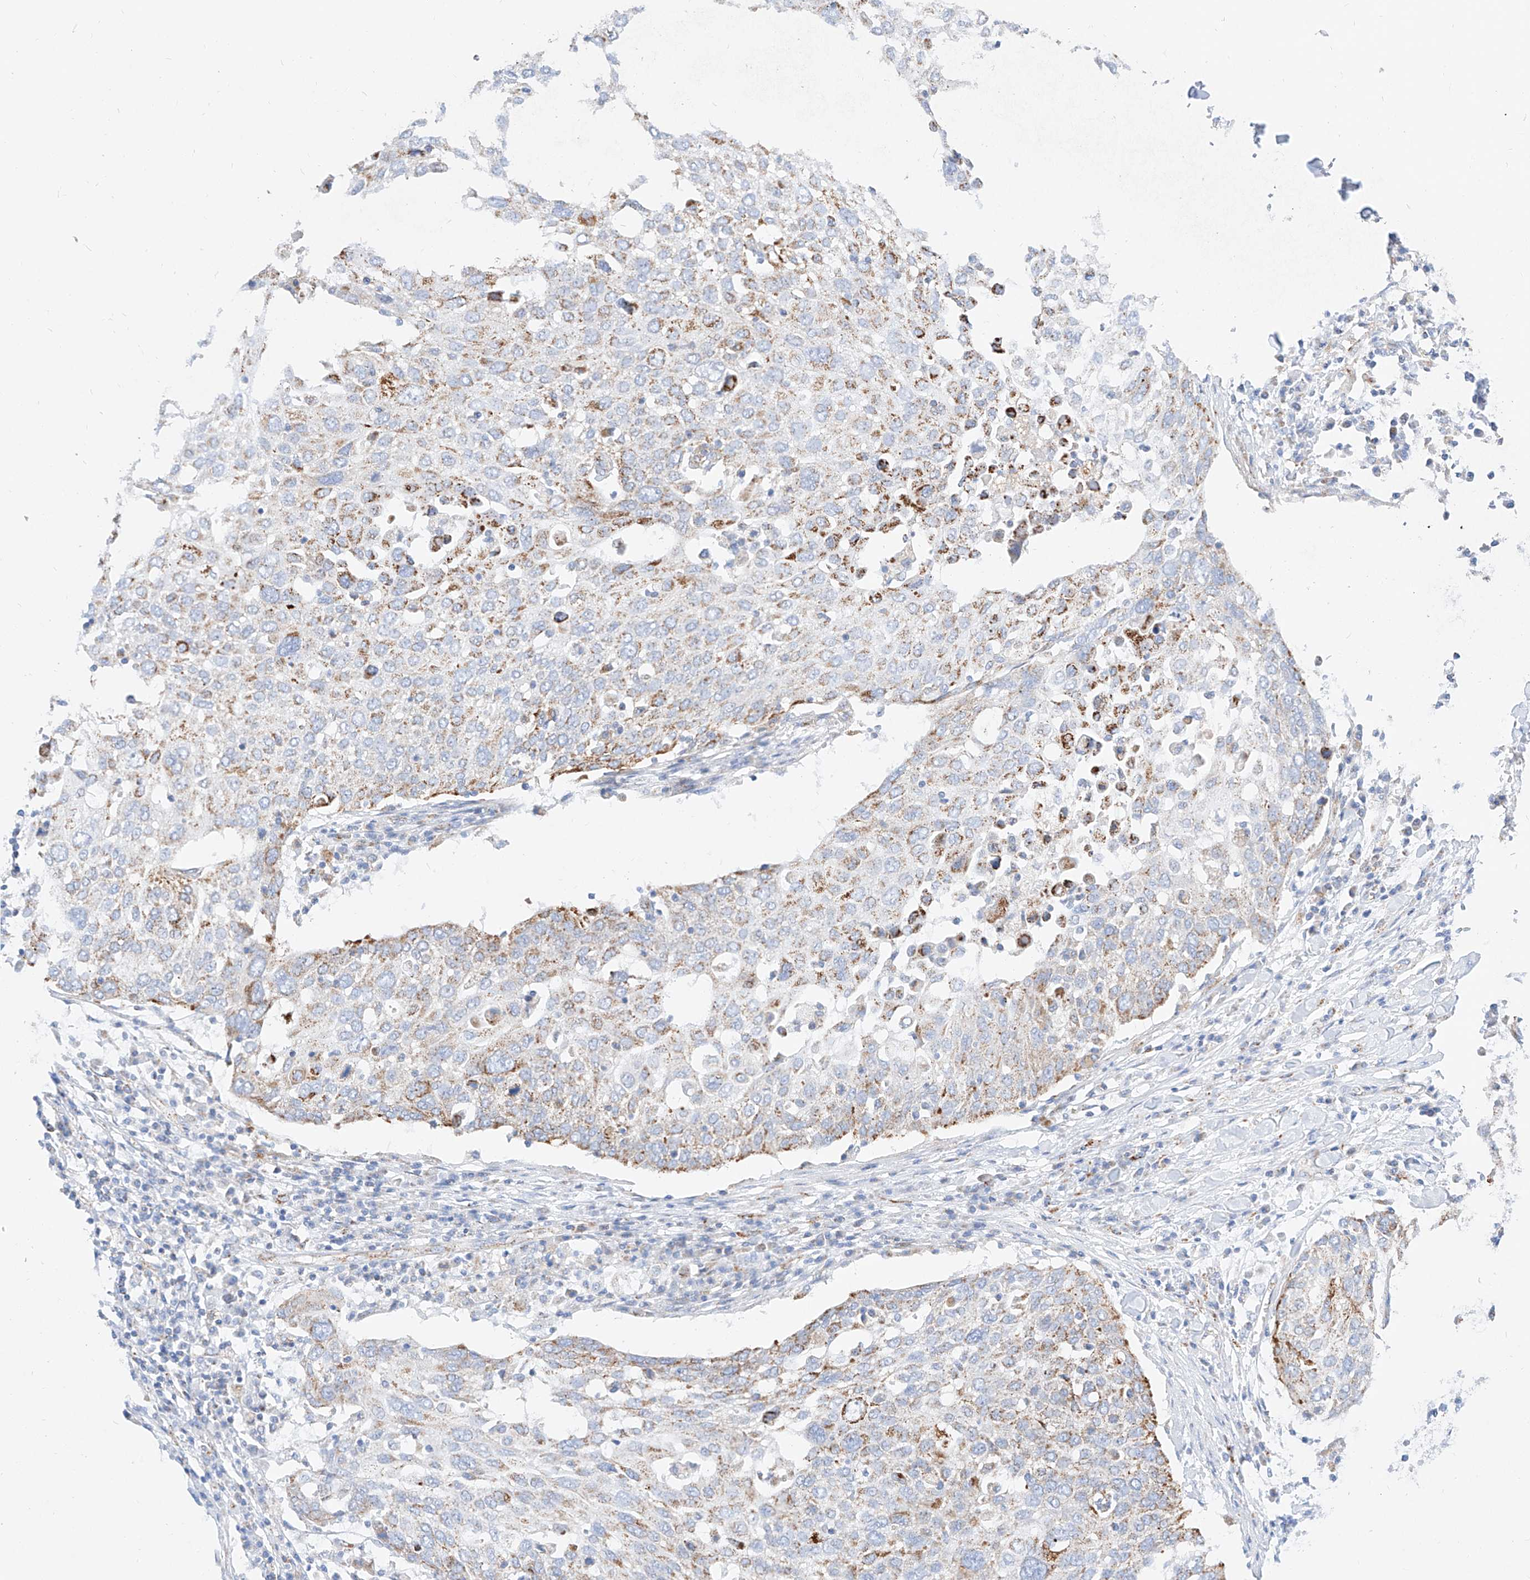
{"staining": {"intensity": "weak", "quantity": "25%-75%", "location": "cytoplasmic/membranous"}, "tissue": "lung cancer", "cell_type": "Tumor cells", "image_type": "cancer", "snomed": [{"axis": "morphology", "description": "Squamous cell carcinoma, NOS"}, {"axis": "topography", "description": "Lung"}], "caption": "Protein expression analysis of human lung cancer reveals weak cytoplasmic/membranous positivity in approximately 25%-75% of tumor cells. Immunohistochemistry stains the protein of interest in brown and the nuclei are stained blue.", "gene": "C6orf62", "patient": {"sex": "male", "age": 65}}